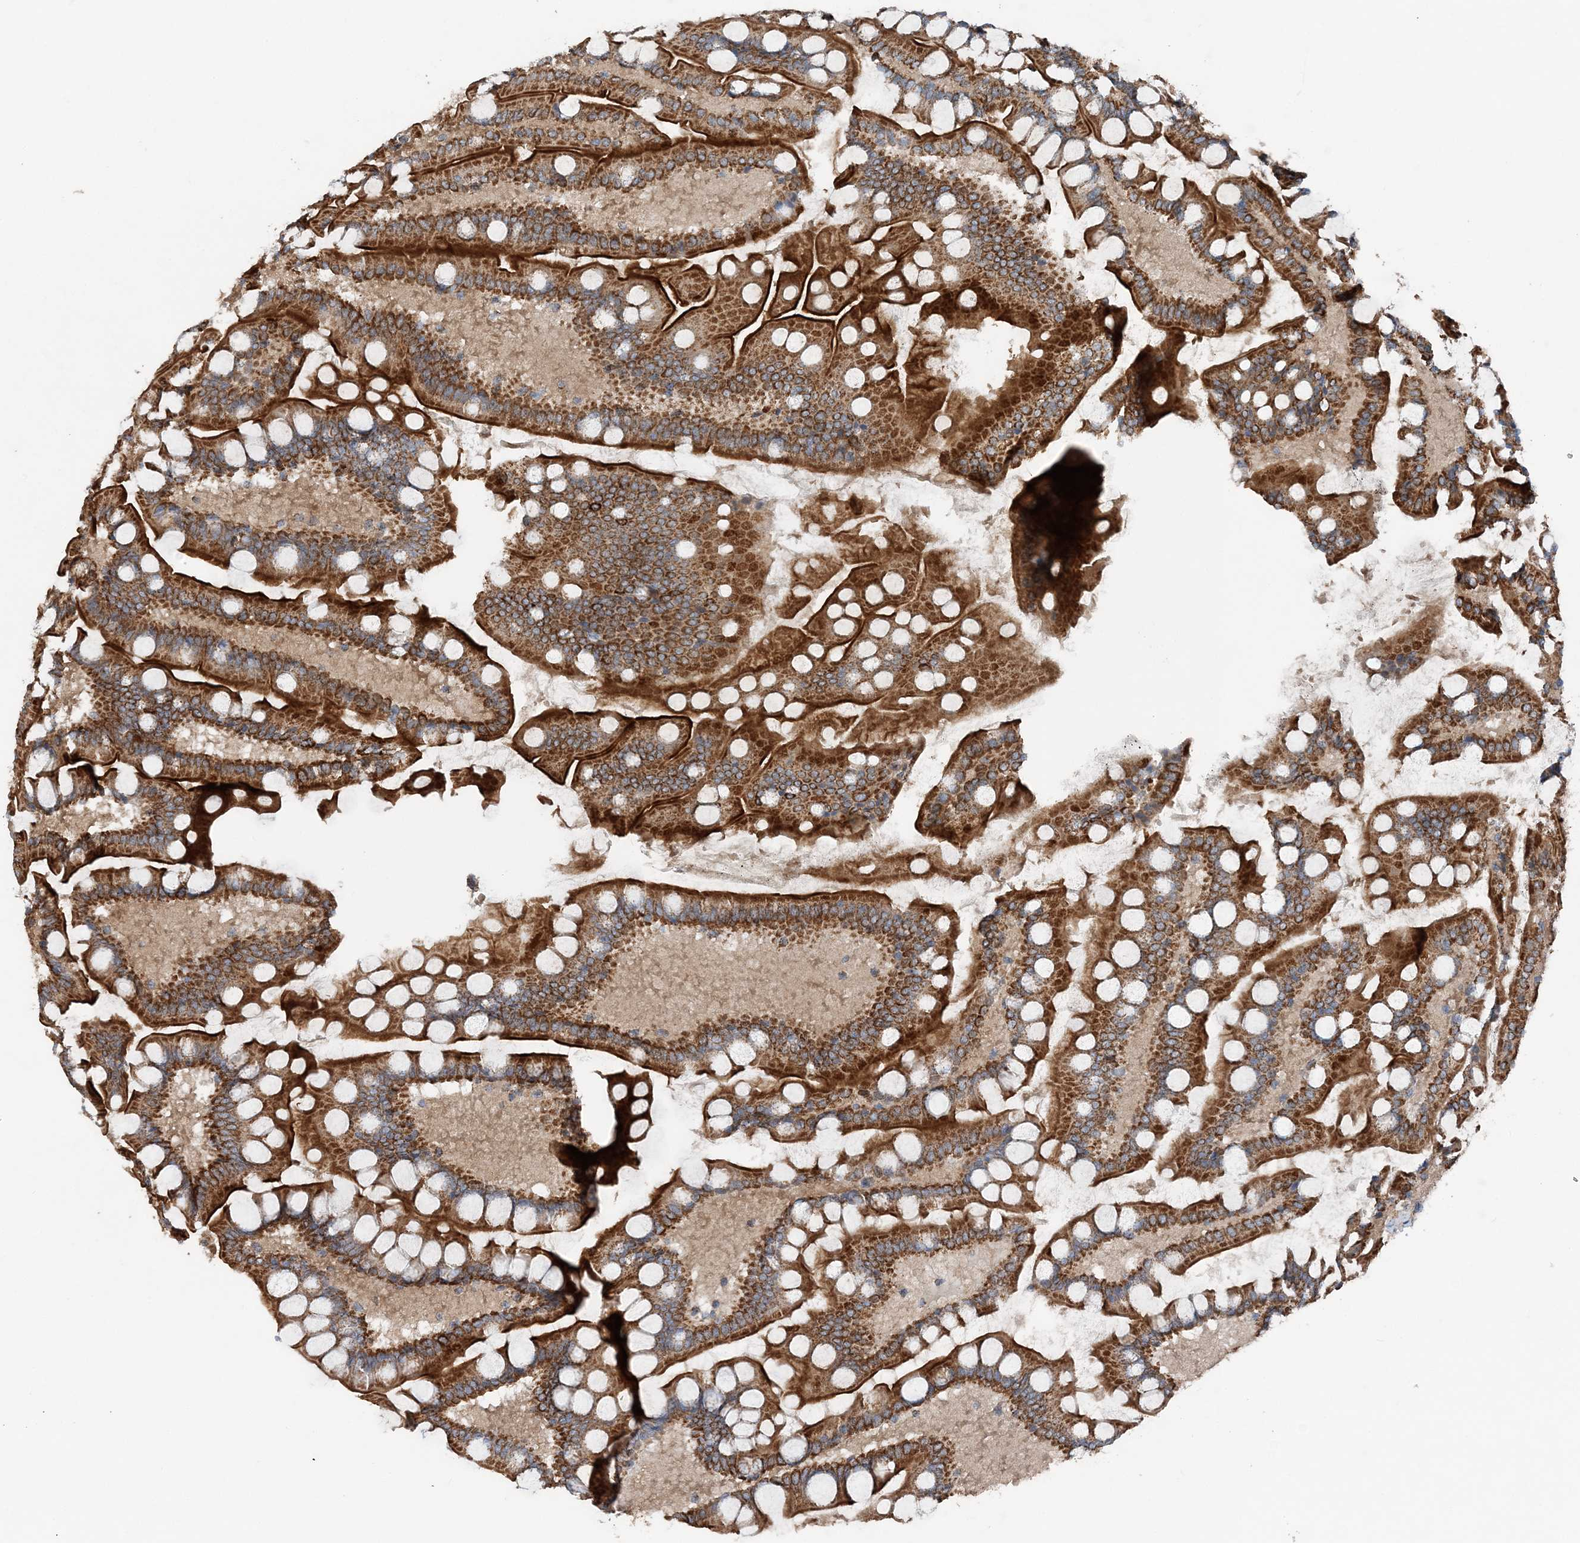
{"staining": {"intensity": "strong", "quantity": ">75%", "location": "cytoplasmic/membranous"}, "tissue": "small intestine", "cell_type": "Glandular cells", "image_type": "normal", "snomed": [{"axis": "morphology", "description": "Normal tissue, NOS"}, {"axis": "topography", "description": "Small intestine"}], "caption": "IHC micrograph of normal small intestine stained for a protein (brown), which exhibits high levels of strong cytoplasmic/membranous expression in about >75% of glandular cells.", "gene": "SPRY2", "patient": {"sex": "male", "age": 41}}